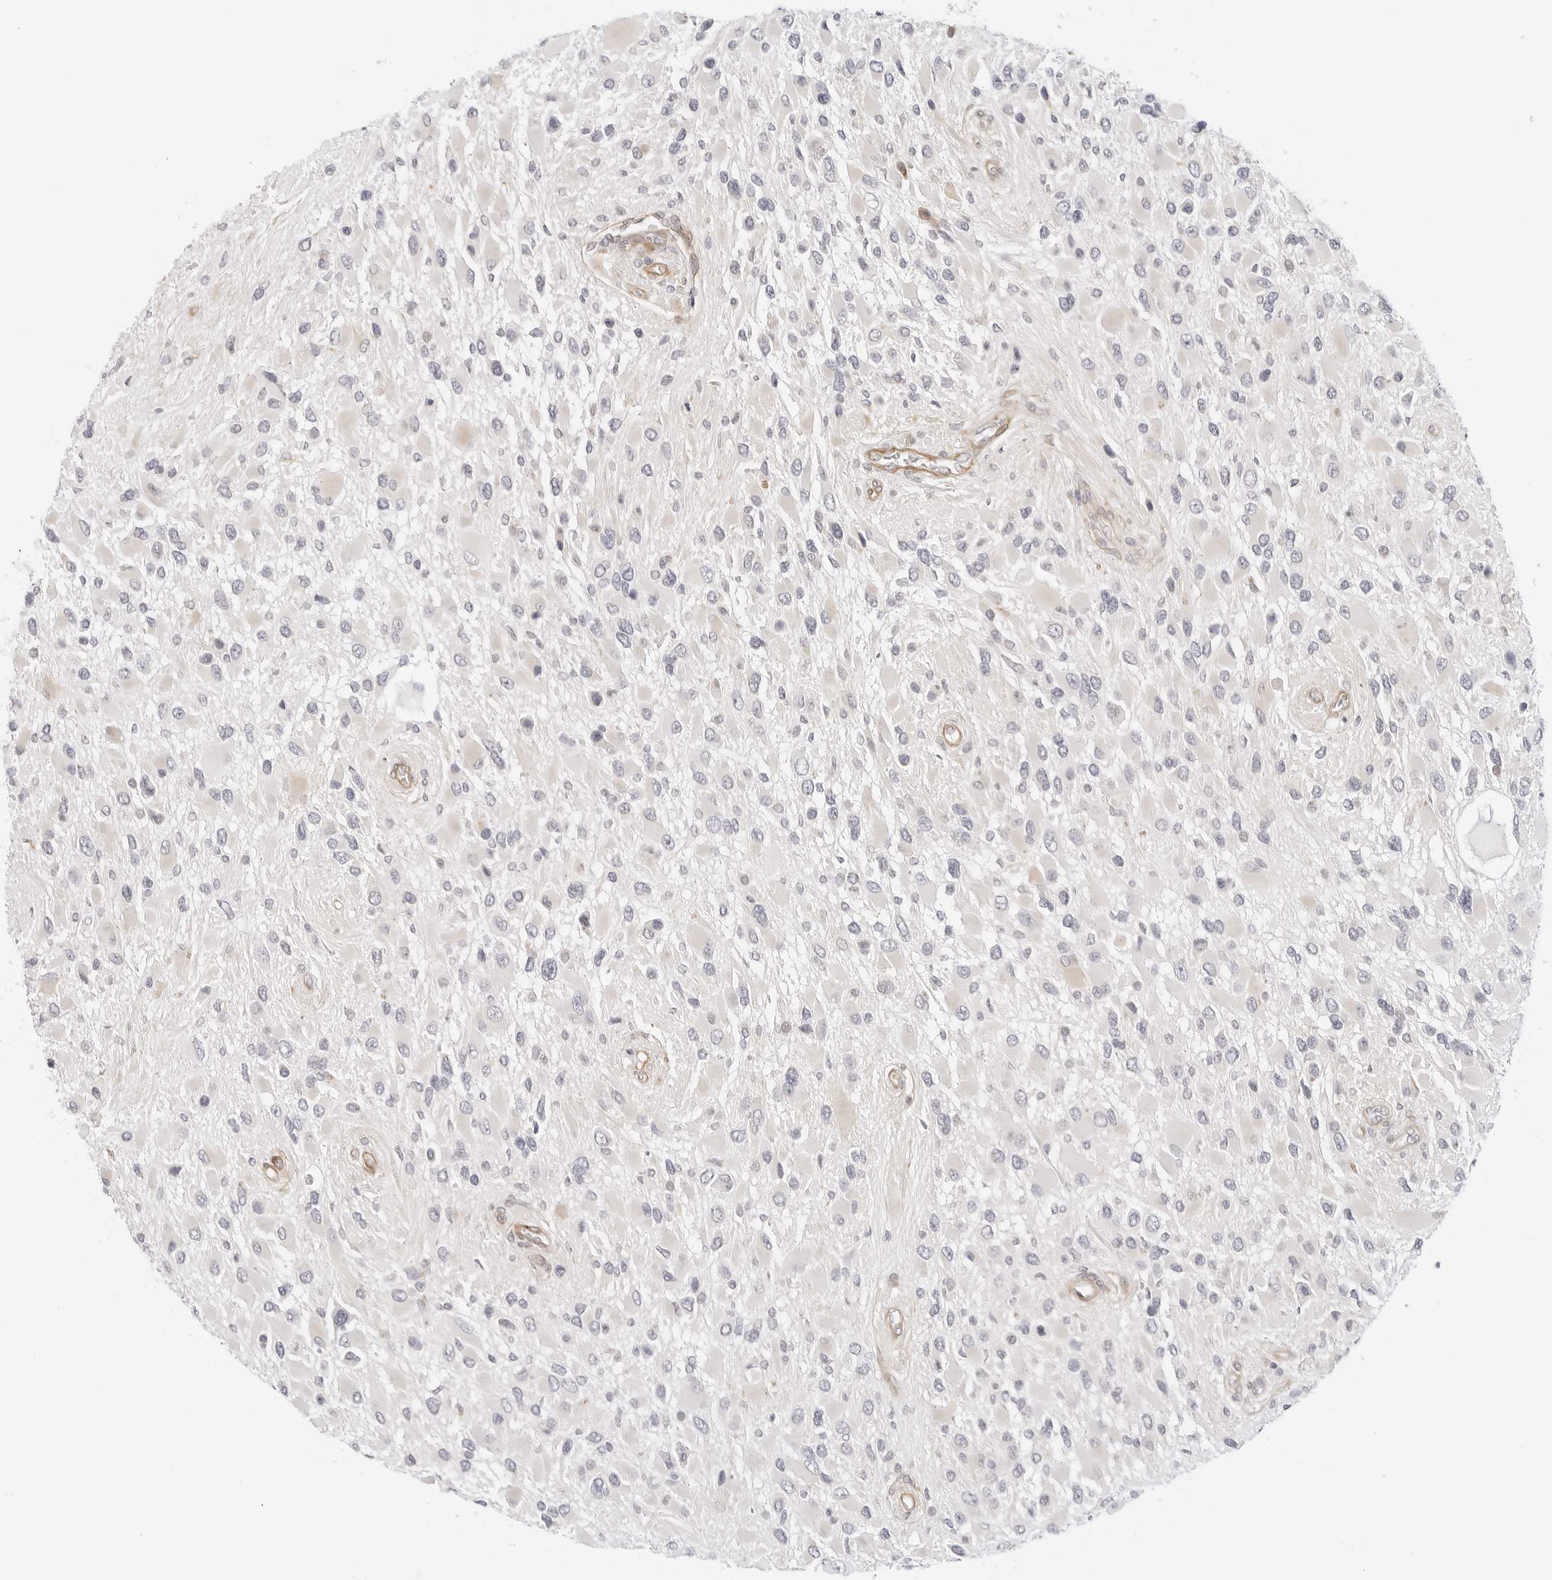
{"staining": {"intensity": "negative", "quantity": "none", "location": "none"}, "tissue": "glioma", "cell_type": "Tumor cells", "image_type": "cancer", "snomed": [{"axis": "morphology", "description": "Glioma, malignant, High grade"}, {"axis": "topography", "description": "Brain"}], "caption": "High magnification brightfield microscopy of high-grade glioma (malignant) stained with DAB (brown) and counterstained with hematoxylin (blue): tumor cells show no significant staining.", "gene": "TCP1", "patient": {"sex": "male", "age": 53}}